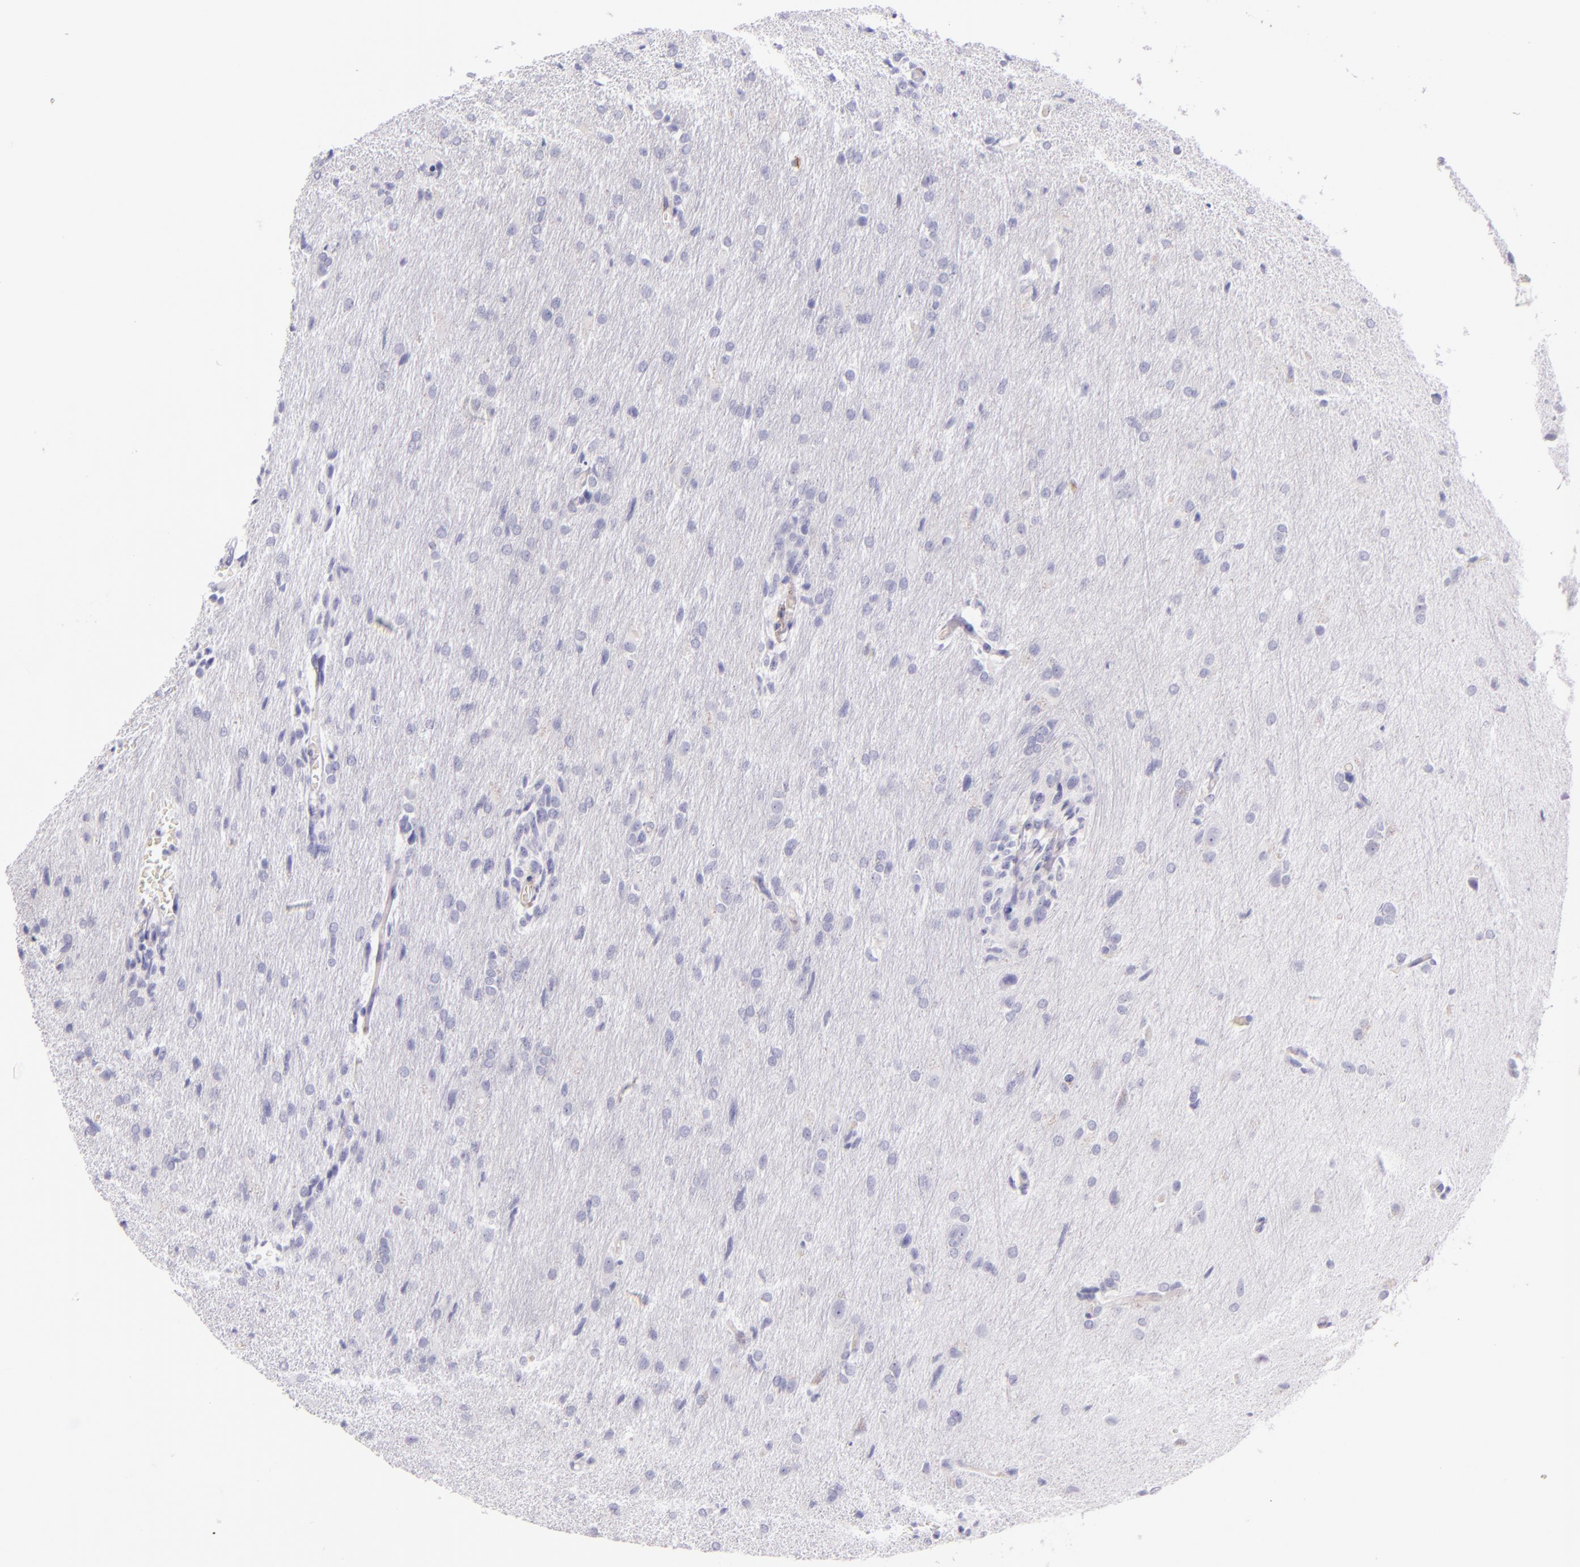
{"staining": {"intensity": "negative", "quantity": "none", "location": "none"}, "tissue": "glioma", "cell_type": "Tumor cells", "image_type": "cancer", "snomed": [{"axis": "morphology", "description": "Glioma, malignant, High grade"}, {"axis": "topography", "description": "Brain"}], "caption": "Immunohistochemical staining of malignant glioma (high-grade) demonstrates no significant positivity in tumor cells.", "gene": "ICAM1", "patient": {"sex": "male", "age": 68}}